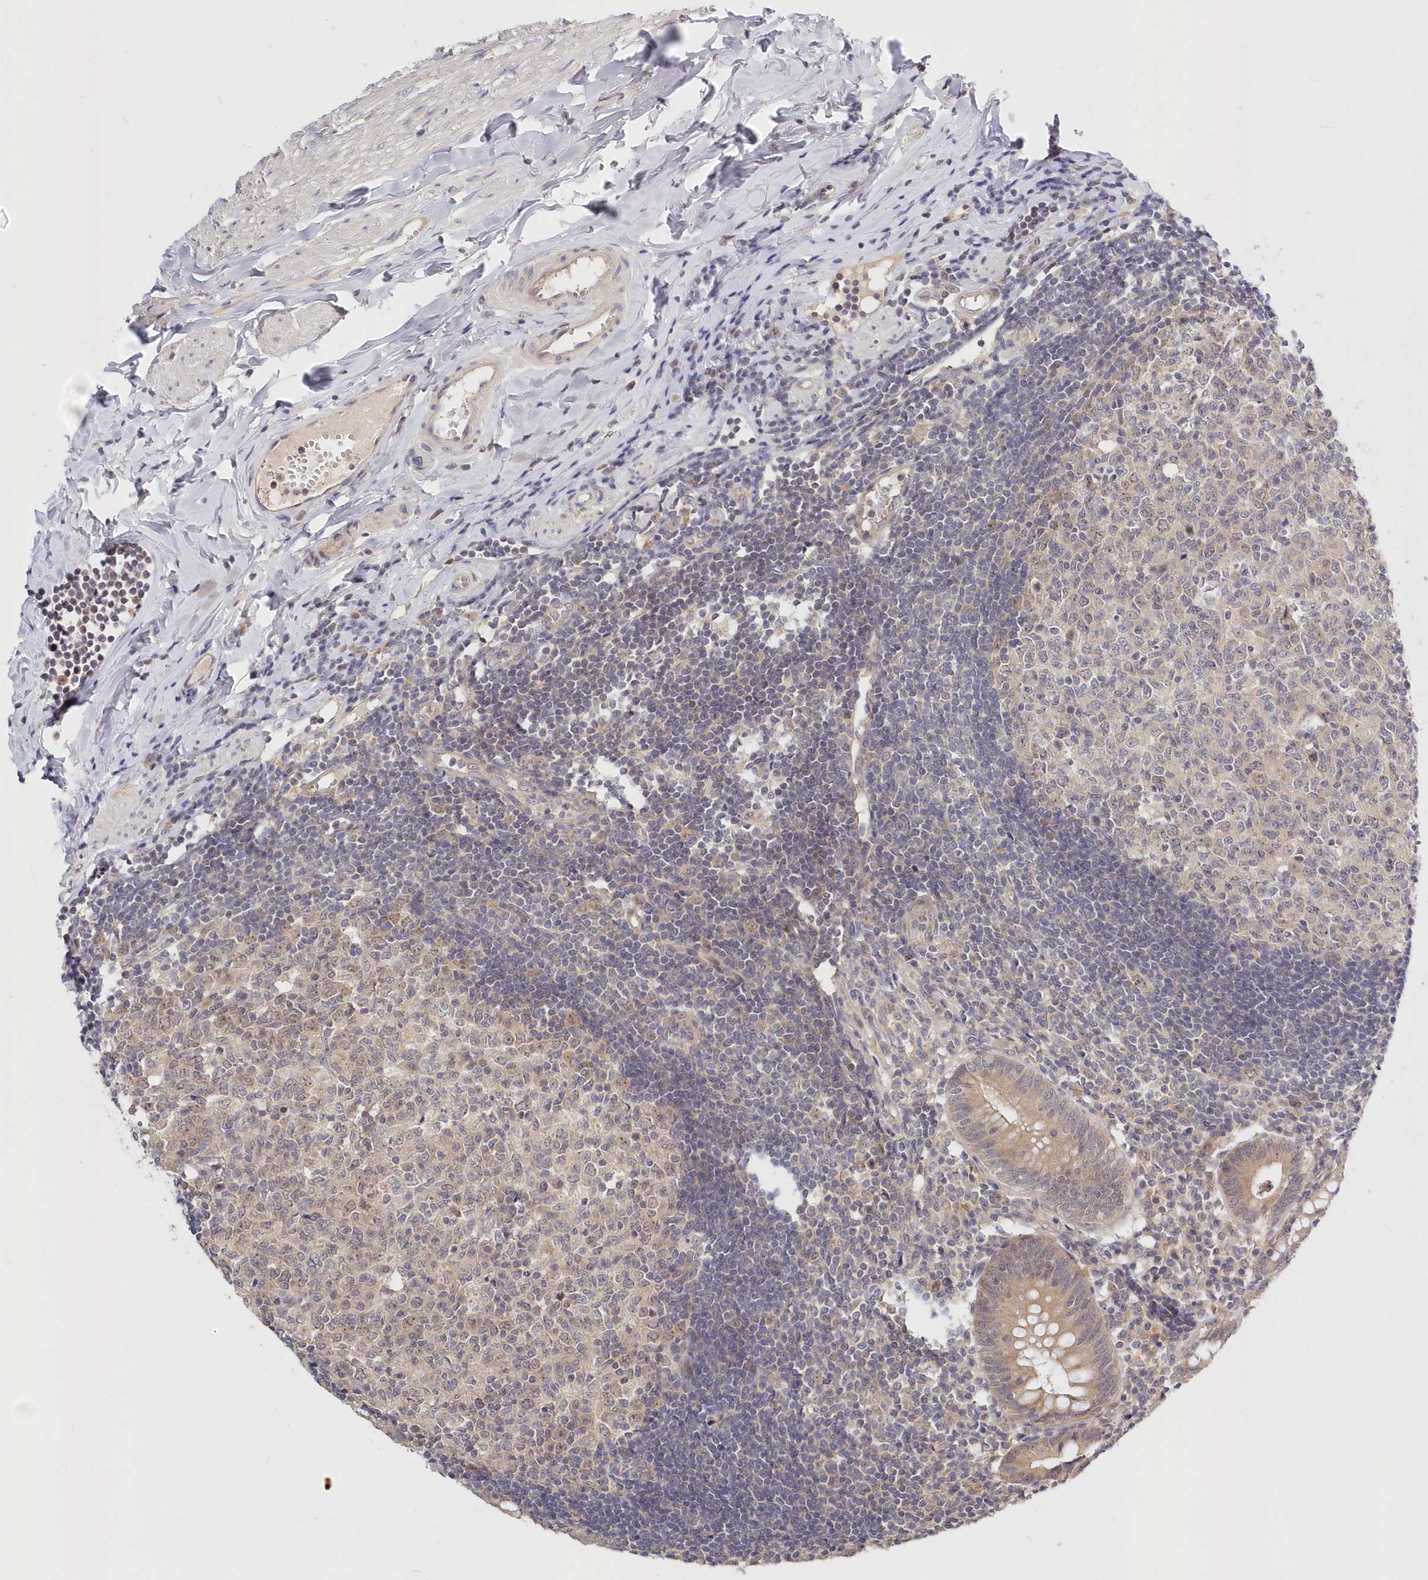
{"staining": {"intensity": "moderate", "quantity": ">75%", "location": "cytoplasmic/membranous"}, "tissue": "appendix", "cell_type": "Glandular cells", "image_type": "normal", "snomed": [{"axis": "morphology", "description": "Normal tissue, NOS"}, {"axis": "topography", "description": "Appendix"}], "caption": "Immunohistochemical staining of unremarkable appendix reveals moderate cytoplasmic/membranous protein expression in about >75% of glandular cells. The staining is performed using DAB (3,3'-diaminobenzidine) brown chromogen to label protein expression. The nuclei are counter-stained blue using hematoxylin.", "gene": "KATNA1", "patient": {"sex": "female", "age": 54}}